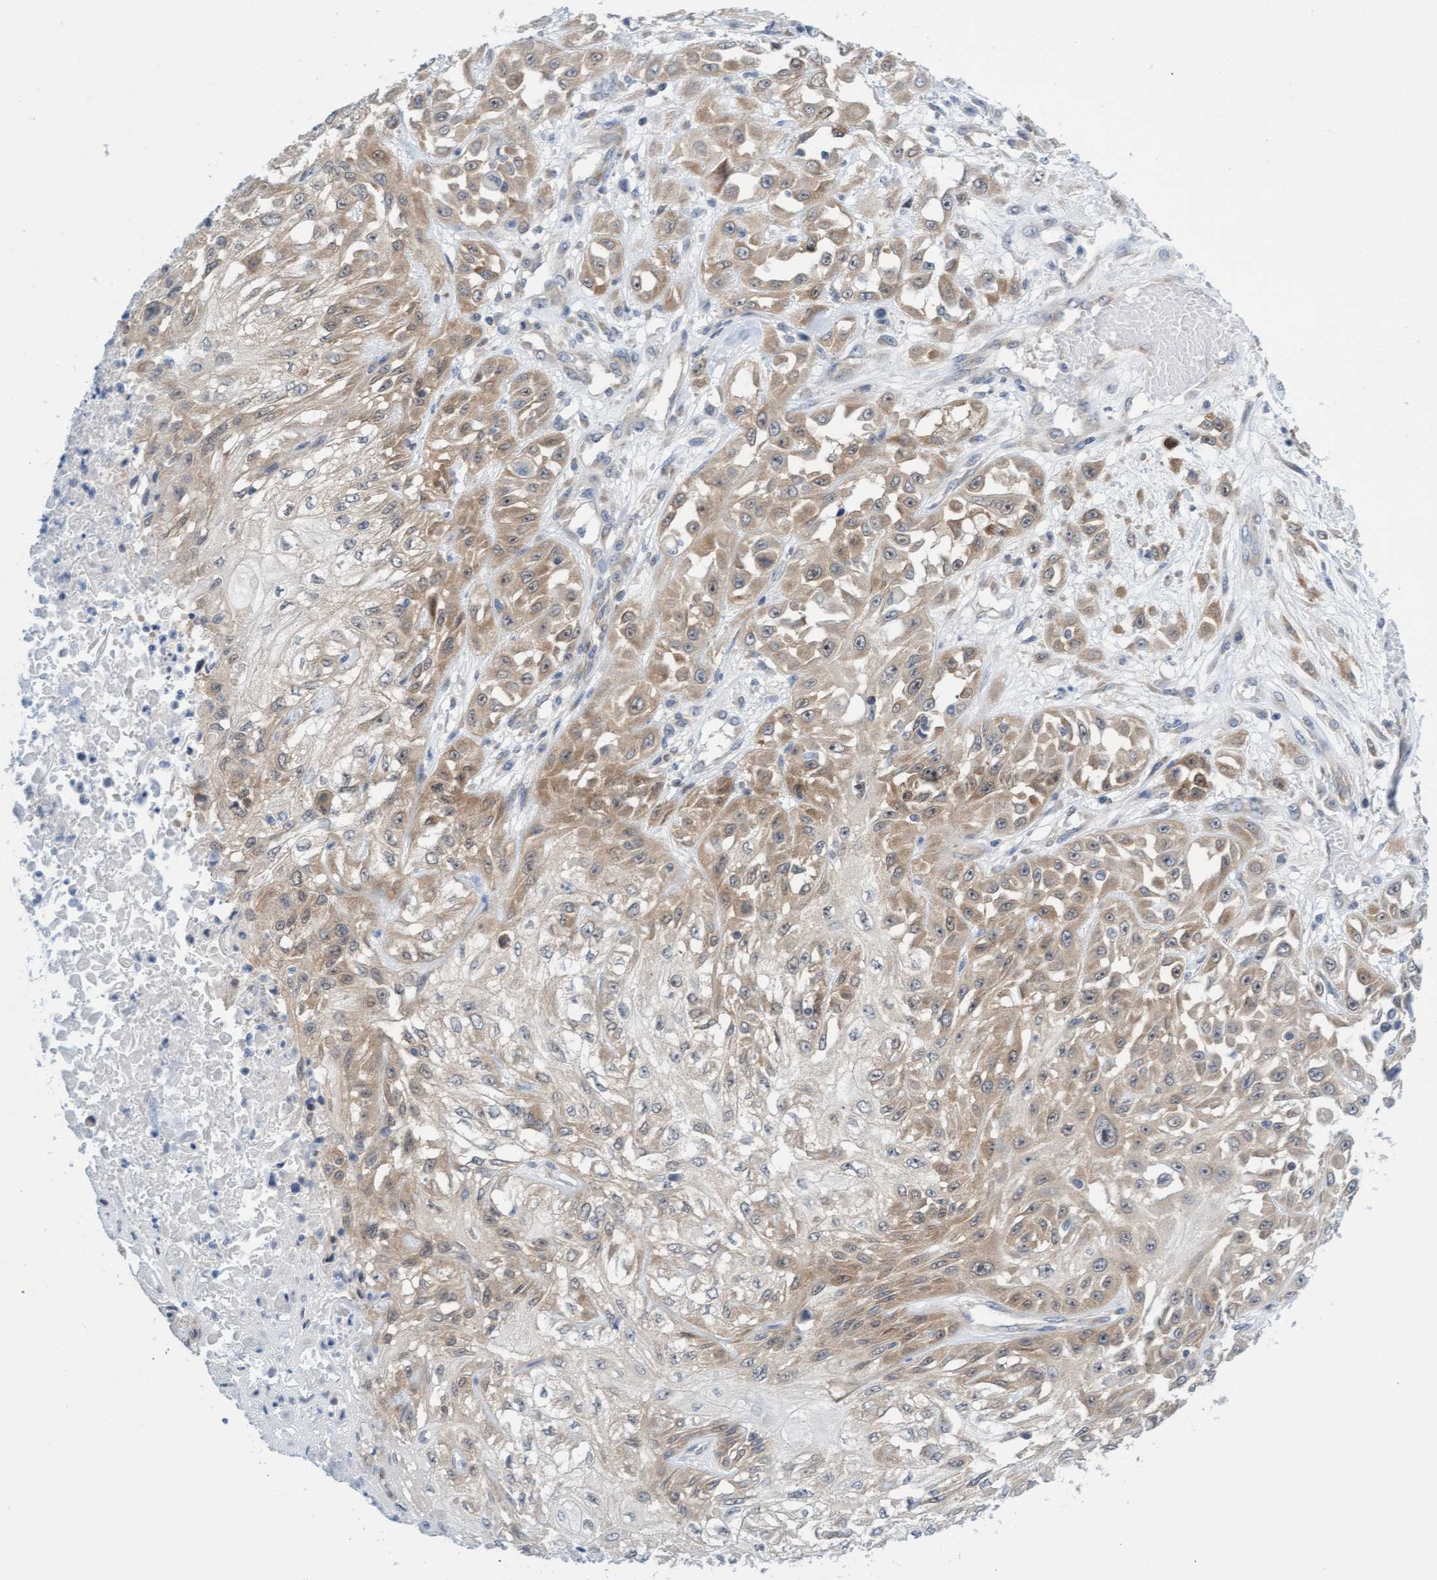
{"staining": {"intensity": "weak", "quantity": ">75%", "location": "cytoplasmic/membranous"}, "tissue": "skin cancer", "cell_type": "Tumor cells", "image_type": "cancer", "snomed": [{"axis": "morphology", "description": "Squamous cell carcinoma, NOS"}, {"axis": "morphology", "description": "Squamous cell carcinoma, metastatic, NOS"}, {"axis": "topography", "description": "Skin"}, {"axis": "topography", "description": "Lymph node"}], "caption": "IHC (DAB) staining of metastatic squamous cell carcinoma (skin) reveals weak cytoplasmic/membranous protein expression in approximately >75% of tumor cells.", "gene": "AMZ2", "patient": {"sex": "male", "age": 75}}